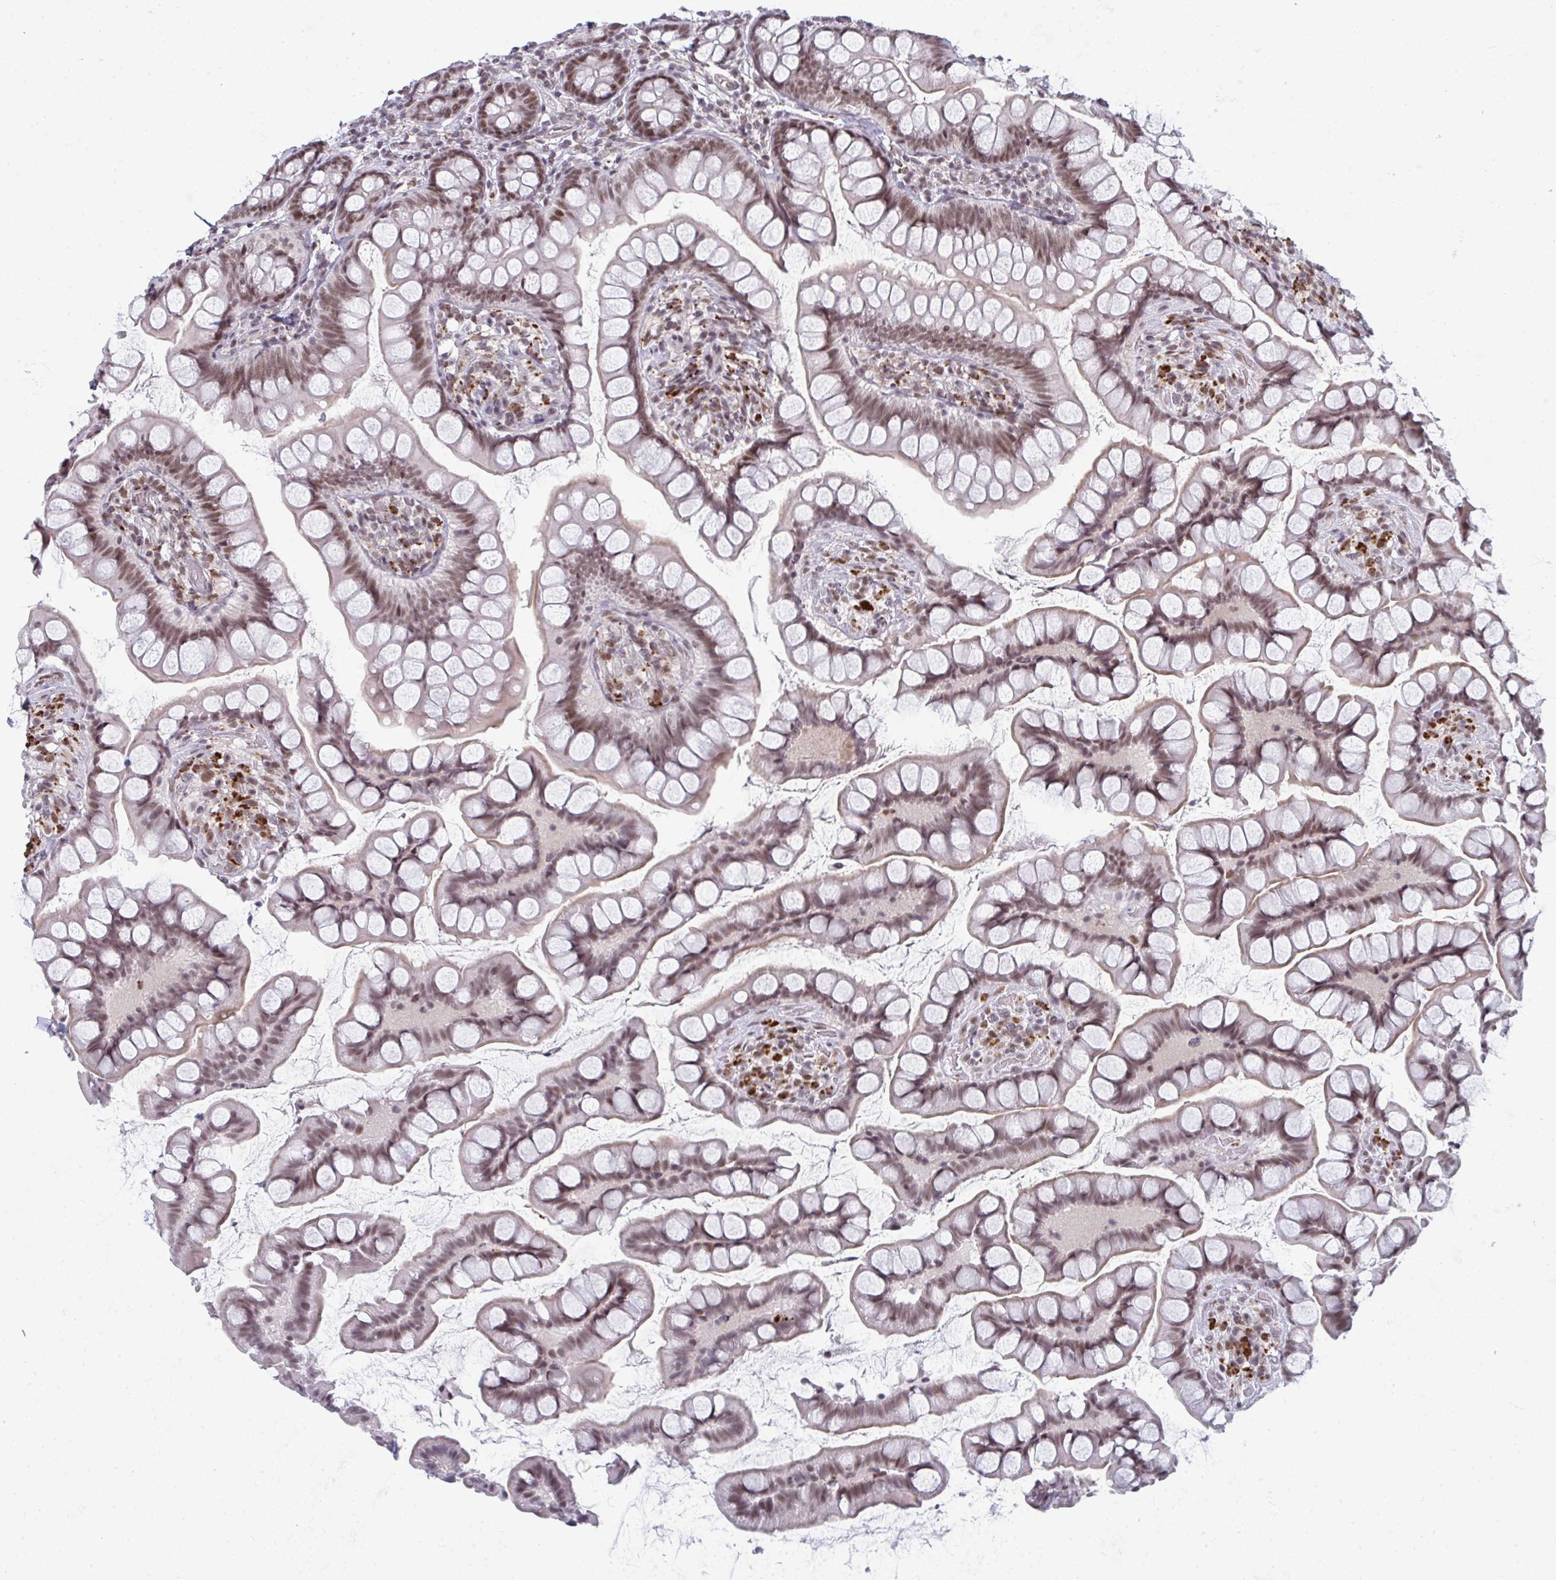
{"staining": {"intensity": "moderate", "quantity": ">75%", "location": "nuclear"}, "tissue": "small intestine", "cell_type": "Glandular cells", "image_type": "normal", "snomed": [{"axis": "morphology", "description": "Normal tissue, NOS"}, {"axis": "topography", "description": "Small intestine"}], "caption": "Immunohistochemistry of unremarkable human small intestine reveals medium levels of moderate nuclear positivity in approximately >75% of glandular cells. The protein of interest is stained brown, and the nuclei are stained in blue (DAB (3,3'-diaminobenzidine) IHC with brightfield microscopy, high magnification).", "gene": "ATF1", "patient": {"sex": "male", "age": 70}}